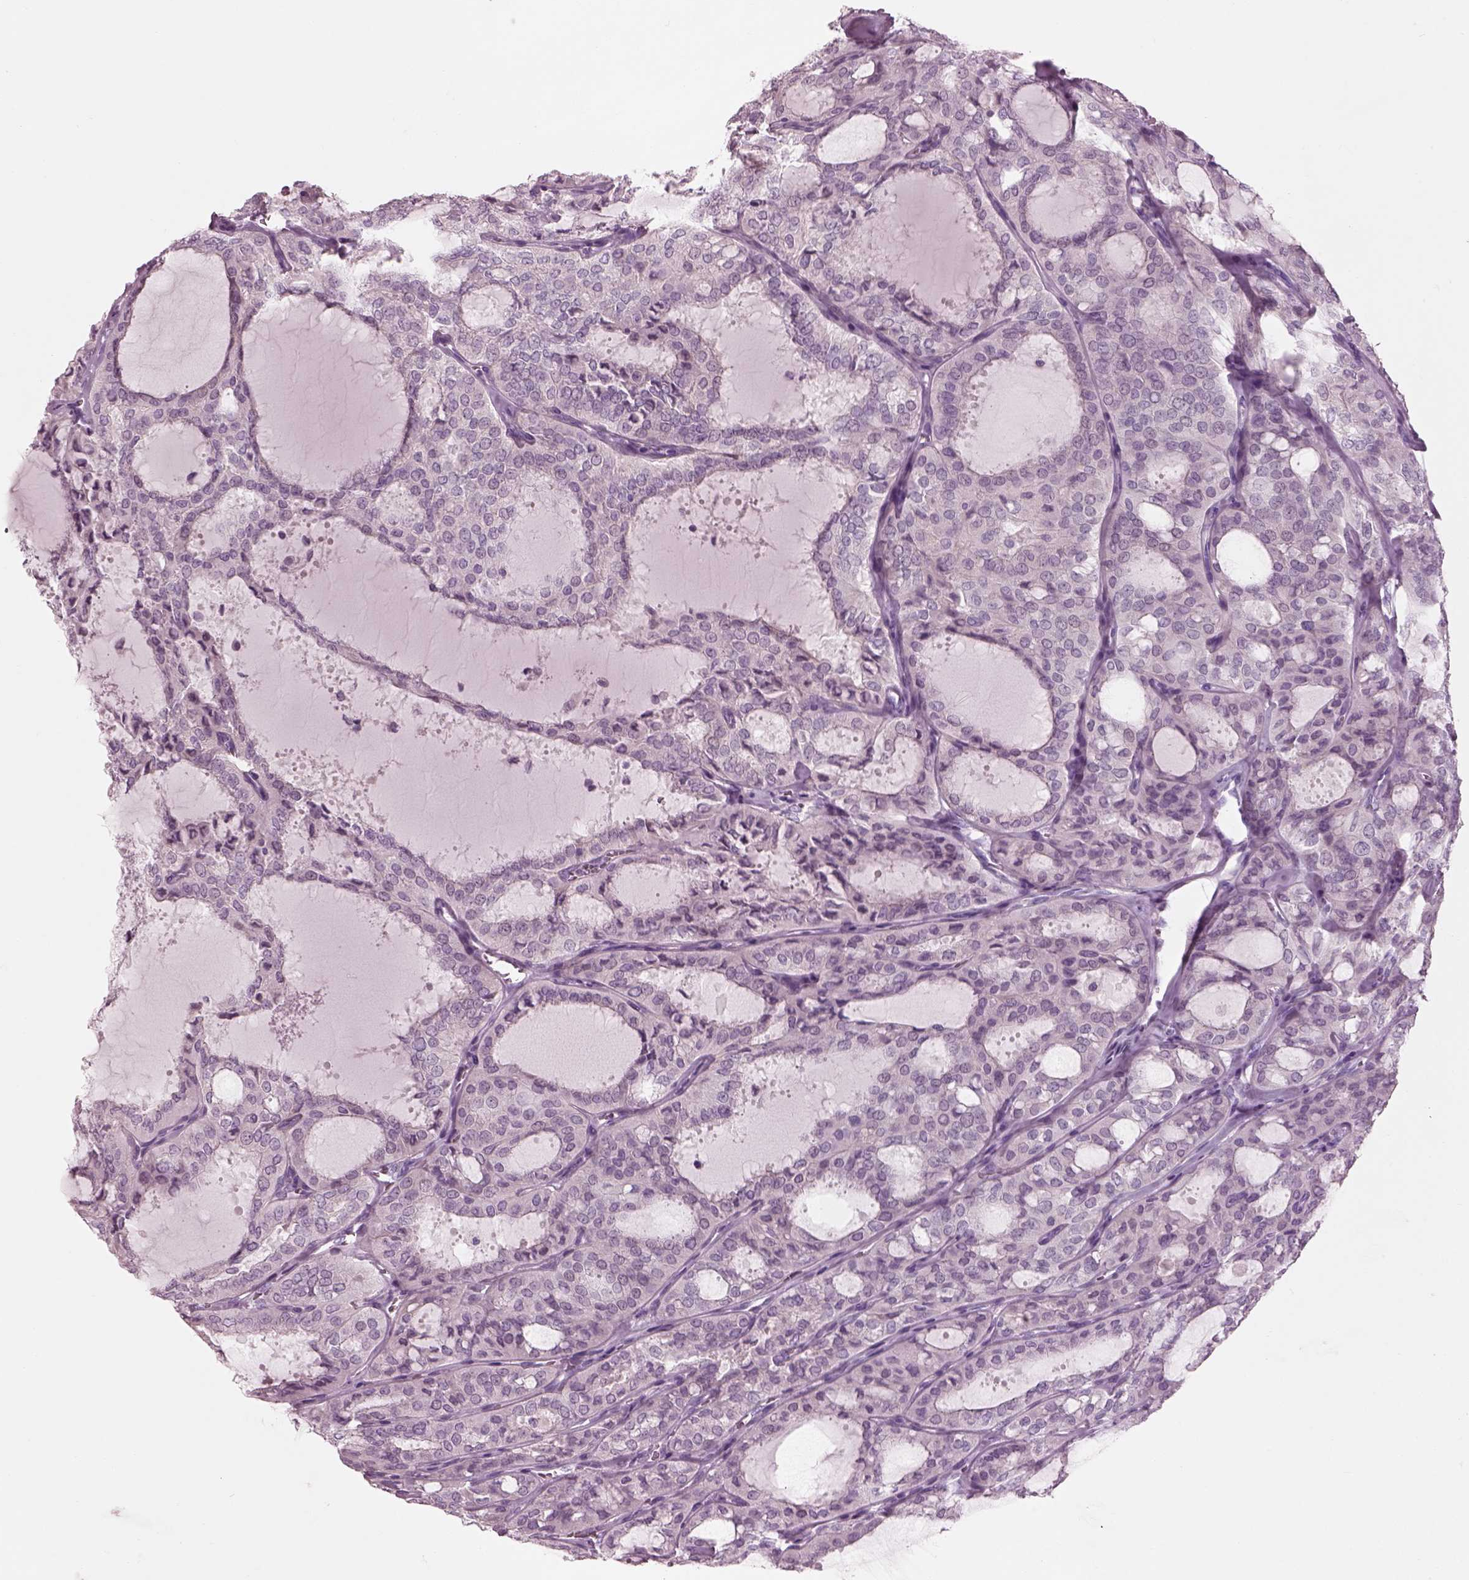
{"staining": {"intensity": "negative", "quantity": "none", "location": "none"}, "tissue": "thyroid cancer", "cell_type": "Tumor cells", "image_type": "cancer", "snomed": [{"axis": "morphology", "description": "Follicular adenoma carcinoma, NOS"}, {"axis": "topography", "description": "Thyroid gland"}], "caption": "Tumor cells show no significant protein expression in thyroid cancer (follicular adenoma carcinoma).", "gene": "SLC27A2", "patient": {"sex": "male", "age": 75}}